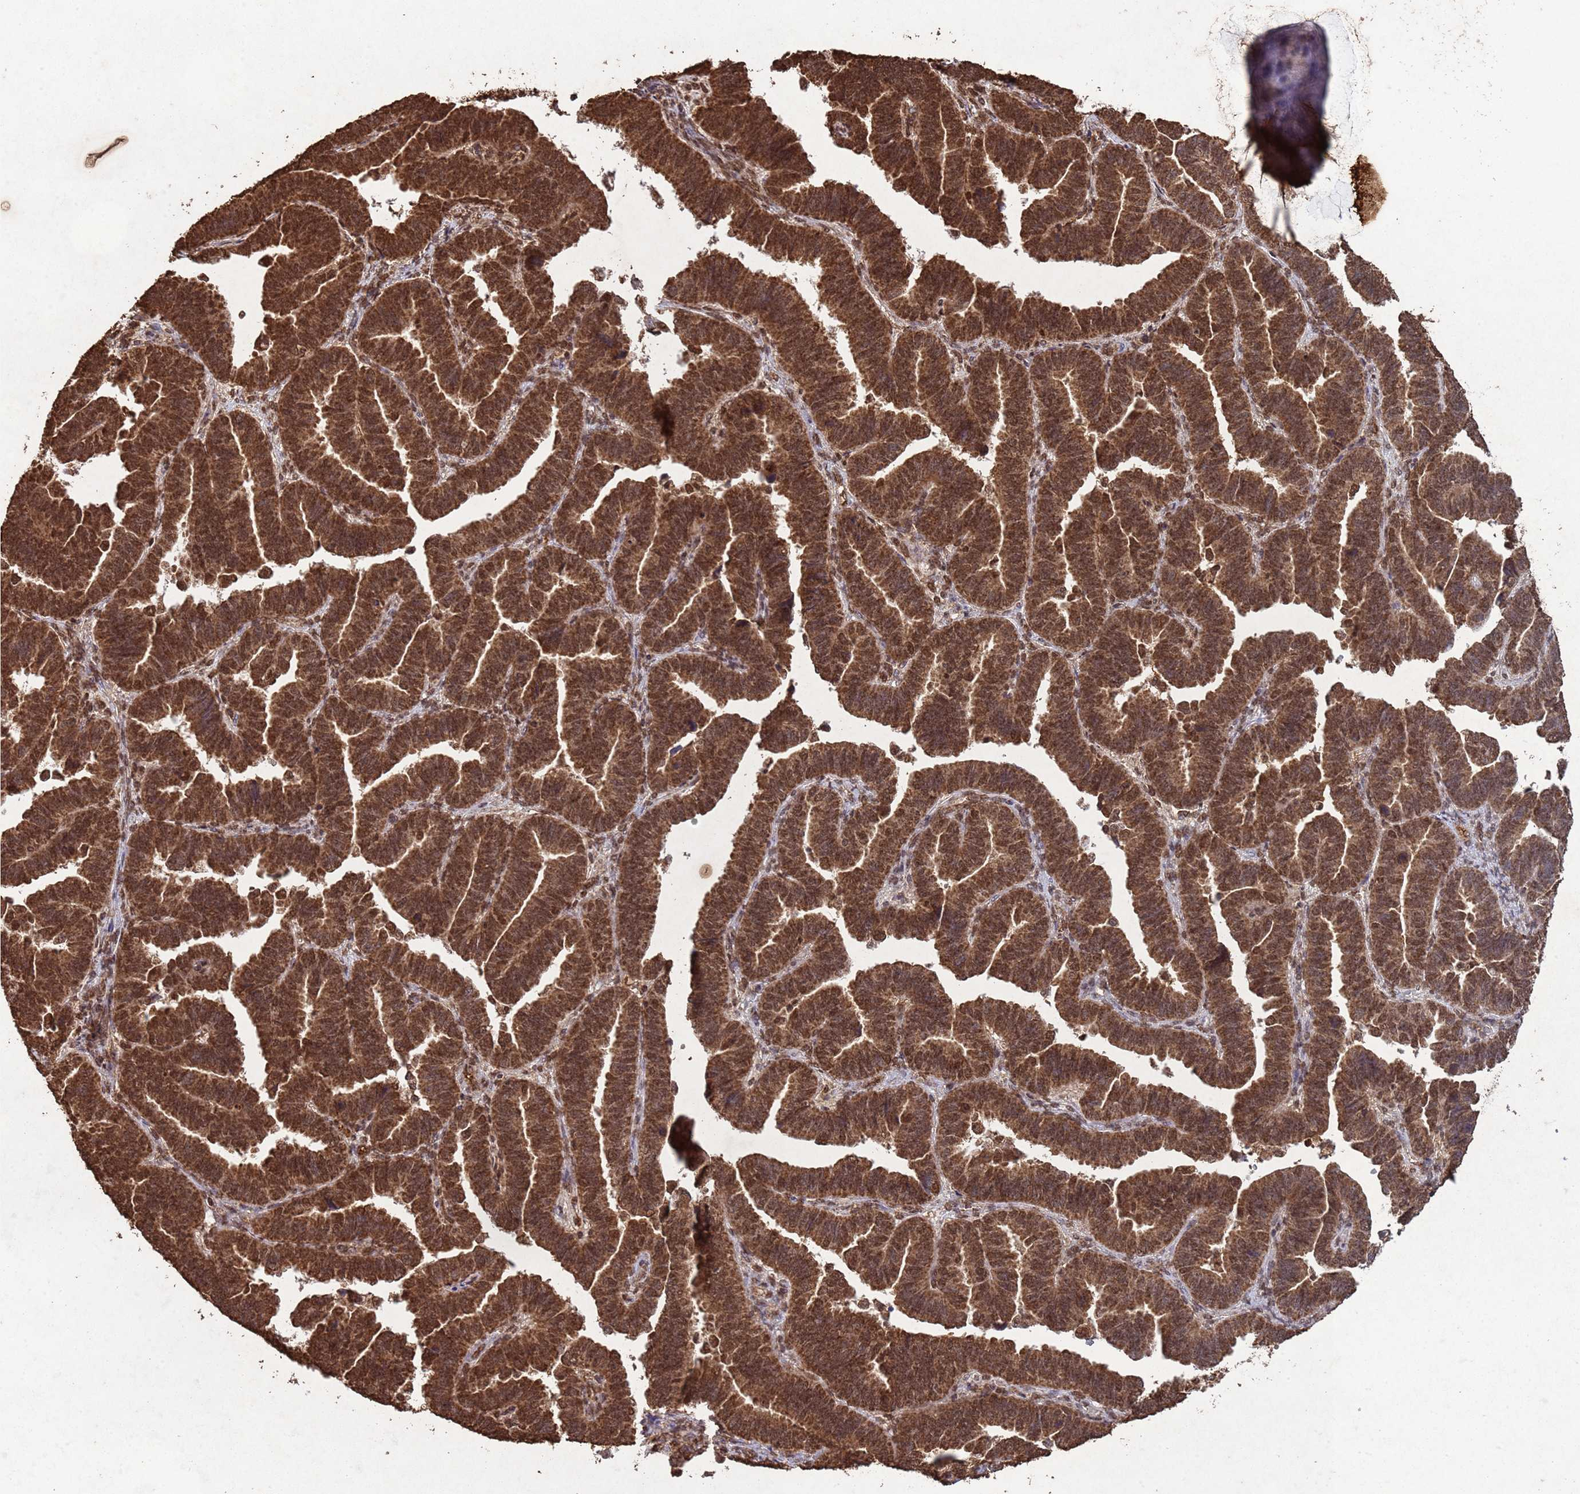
{"staining": {"intensity": "strong", "quantity": ">75%", "location": "cytoplasmic/membranous,nuclear"}, "tissue": "endometrial cancer", "cell_type": "Tumor cells", "image_type": "cancer", "snomed": [{"axis": "morphology", "description": "Adenocarcinoma, NOS"}, {"axis": "topography", "description": "Endometrium"}], "caption": "Human endometrial cancer stained with a brown dye reveals strong cytoplasmic/membranous and nuclear positive positivity in approximately >75% of tumor cells.", "gene": "HDAC10", "patient": {"sex": "female", "age": 75}}